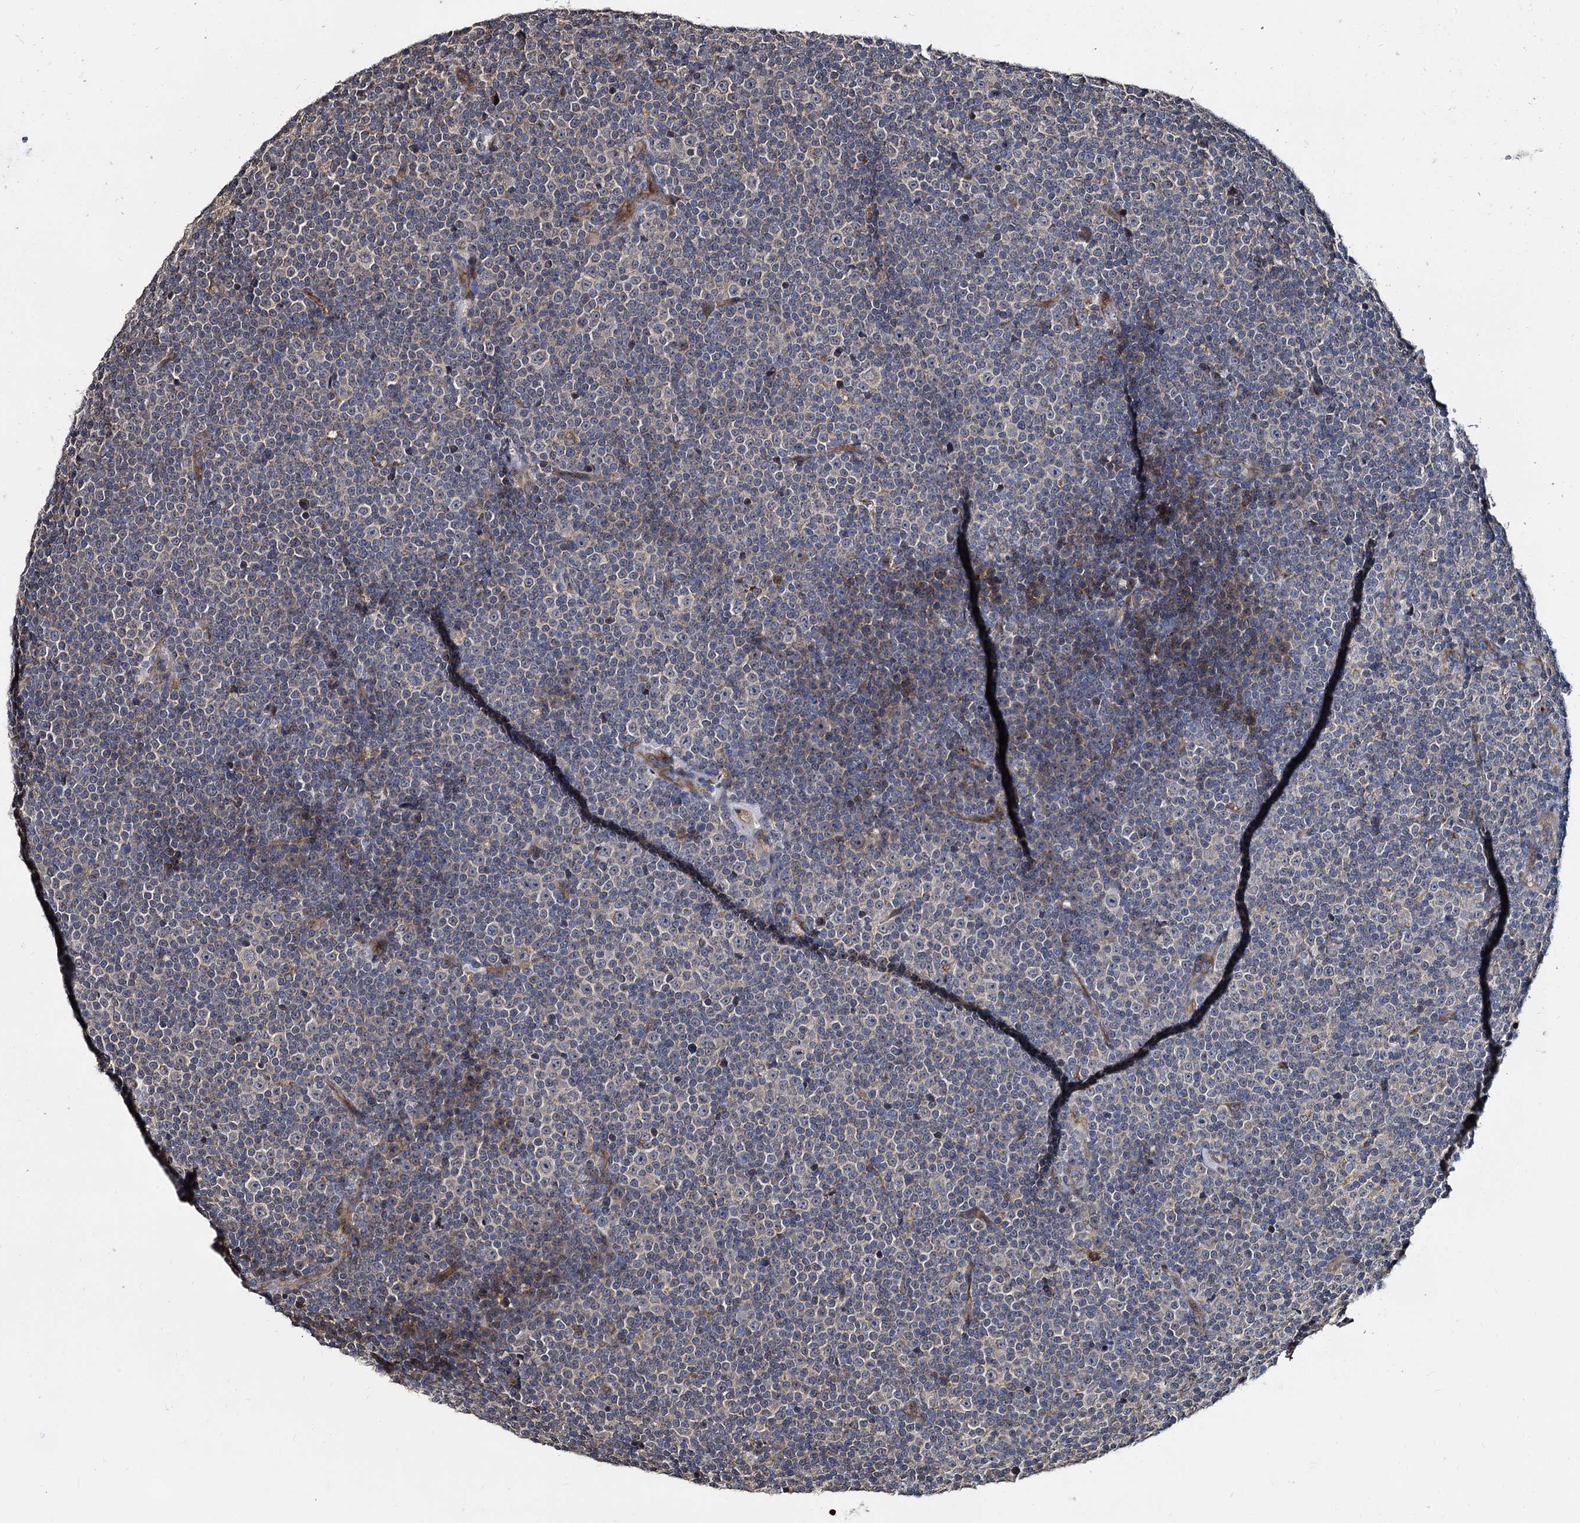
{"staining": {"intensity": "negative", "quantity": "none", "location": "none"}, "tissue": "lymphoma", "cell_type": "Tumor cells", "image_type": "cancer", "snomed": [{"axis": "morphology", "description": "Malignant lymphoma, non-Hodgkin's type, Low grade"}, {"axis": "topography", "description": "Lymph node"}], "caption": "The photomicrograph displays no significant staining in tumor cells of lymphoma.", "gene": "WWC3", "patient": {"sex": "female", "age": 67}}